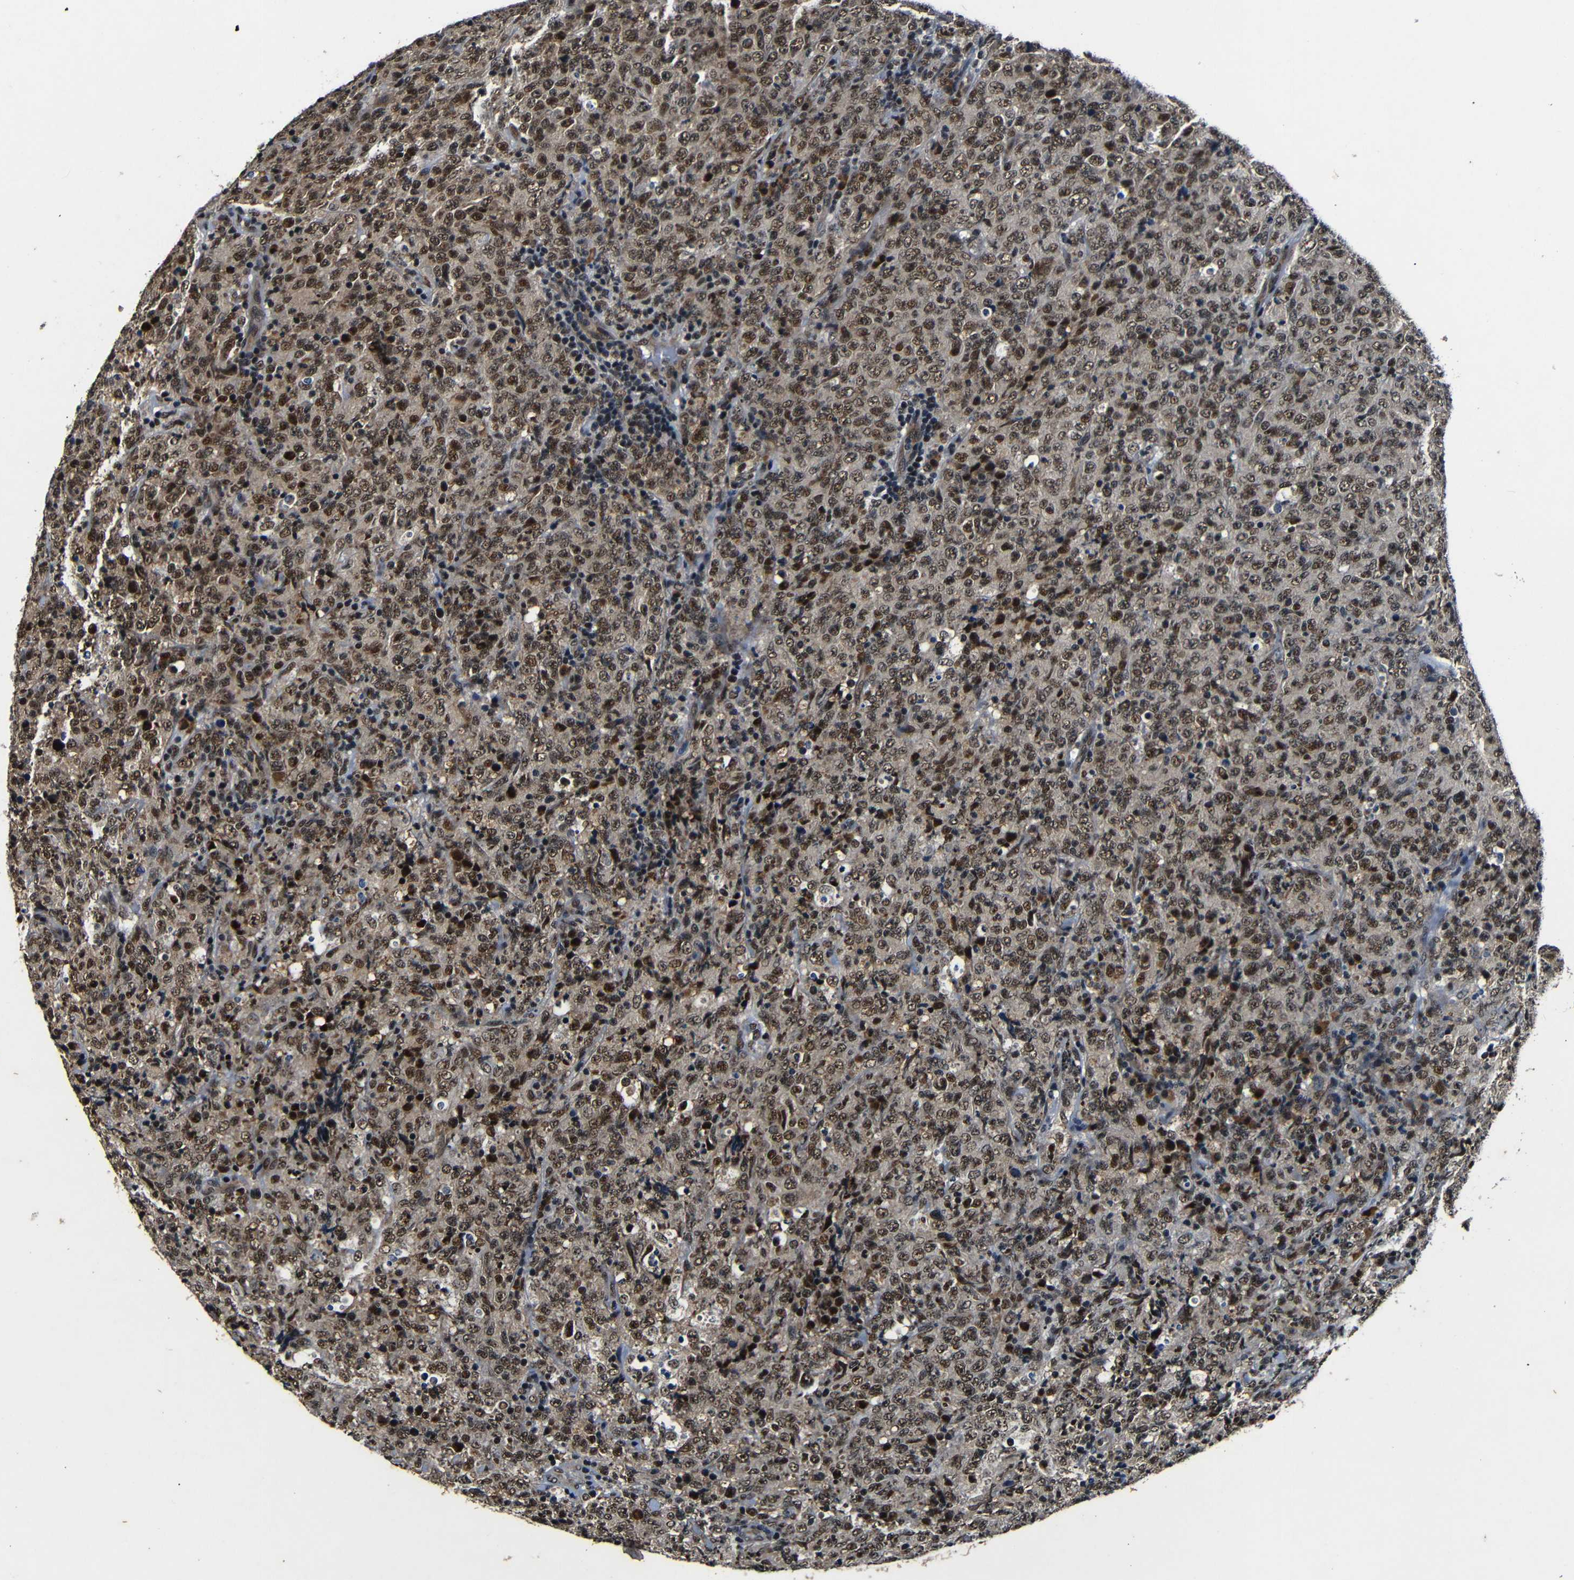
{"staining": {"intensity": "strong", "quantity": "25%-75%", "location": "nuclear"}, "tissue": "lymphoma", "cell_type": "Tumor cells", "image_type": "cancer", "snomed": [{"axis": "morphology", "description": "Malignant lymphoma, non-Hodgkin's type, High grade"}, {"axis": "topography", "description": "Tonsil"}], "caption": "Immunohistochemical staining of high-grade malignant lymphoma, non-Hodgkin's type reveals high levels of strong nuclear protein staining in about 25%-75% of tumor cells.", "gene": "FOXD4", "patient": {"sex": "female", "age": 36}}